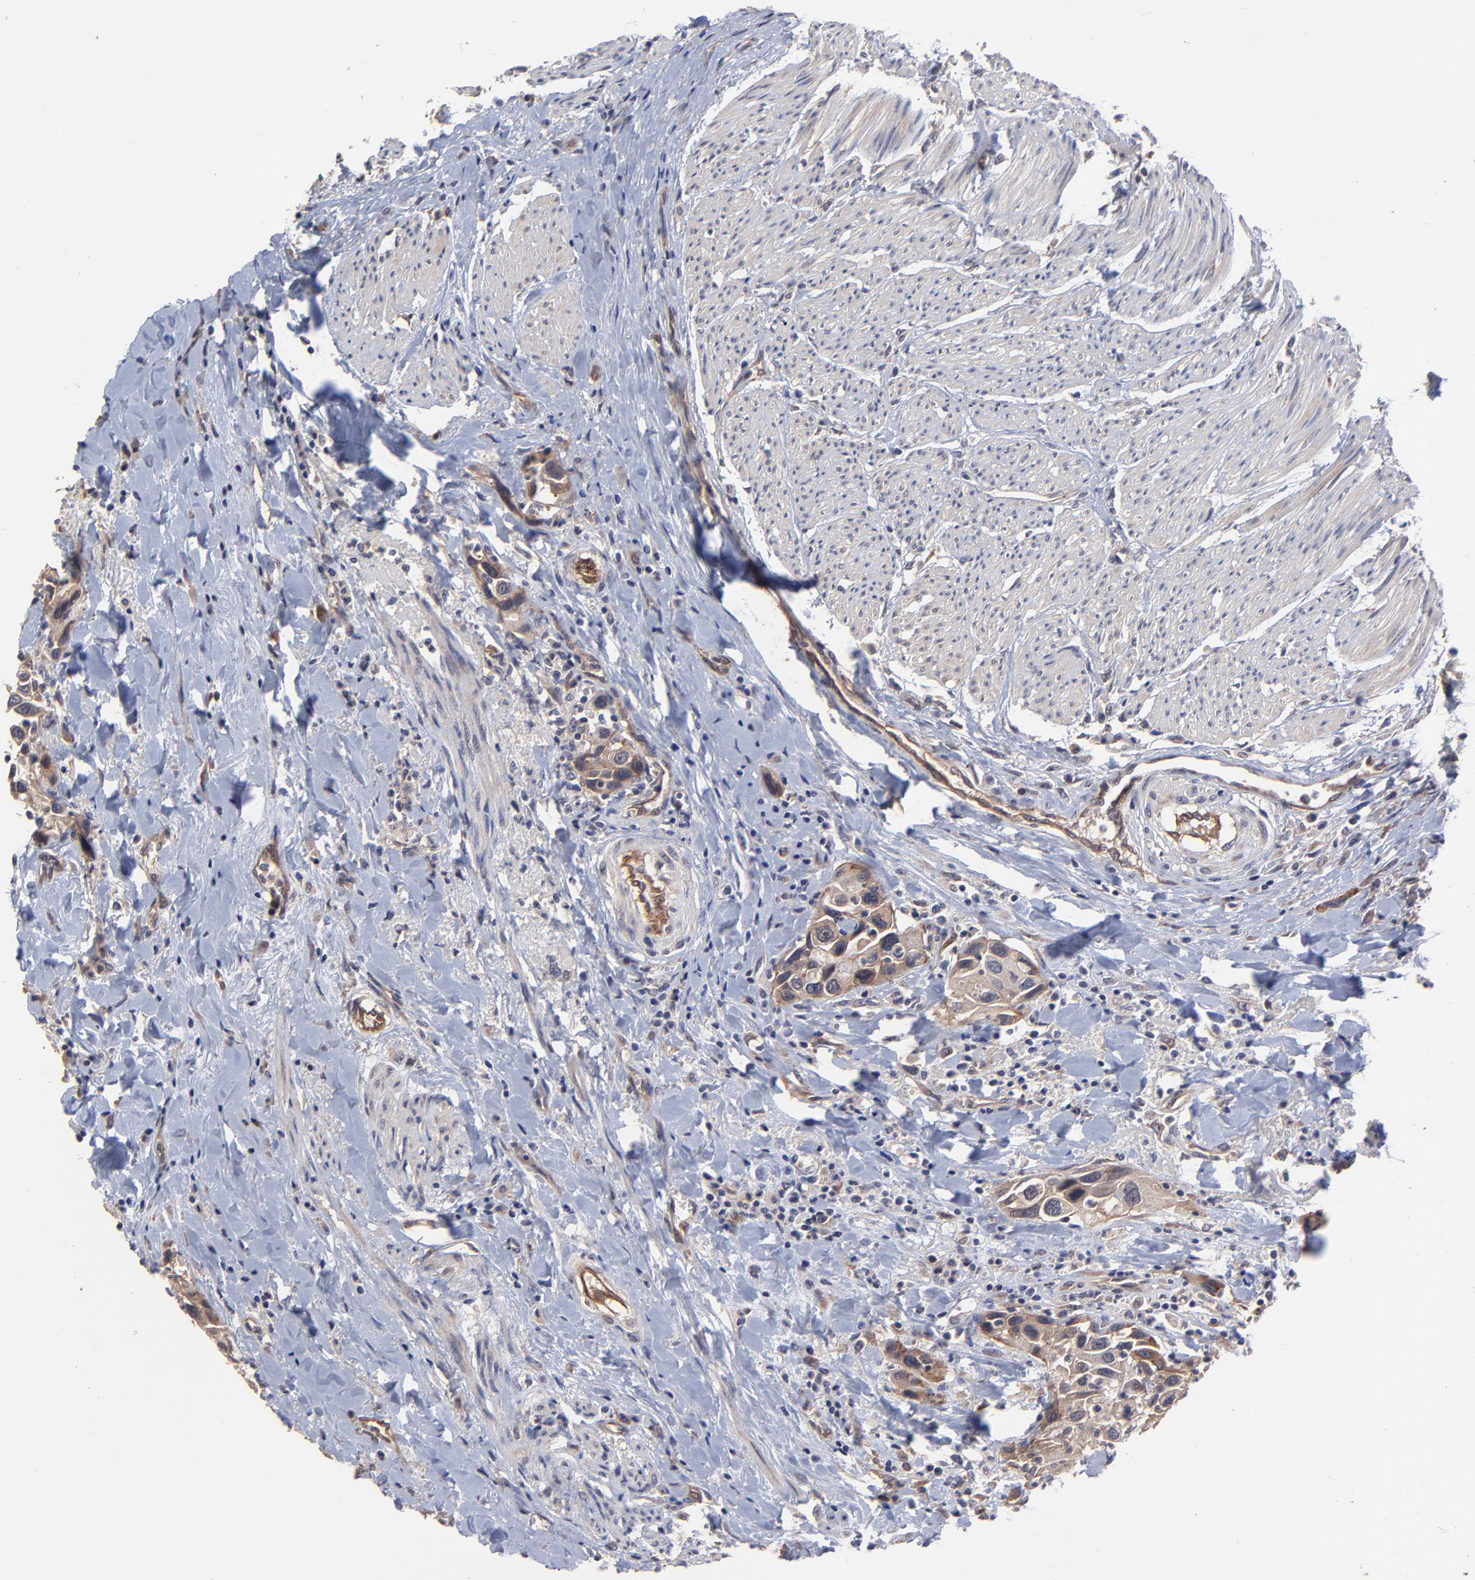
{"staining": {"intensity": "moderate", "quantity": "25%-75%", "location": "cytoplasmic/membranous"}, "tissue": "urothelial cancer", "cell_type": "Tumor cells", "image_type": "cancer", "snomed": [{"axis": "morphology", "description": "Urothelial carcinoma, High grade"}, {"axis": "topography", "description": "Urinary bladder"}], "caption": "About 25%-75% of tumor cells in human urothelial cancer demonstrate moderate cytoplasmic/membranous protein positivity as visualized by brown immunohistochemical staining.", "gene": "ZNF780B", "patient": {"sex": "male", "age": 66}}